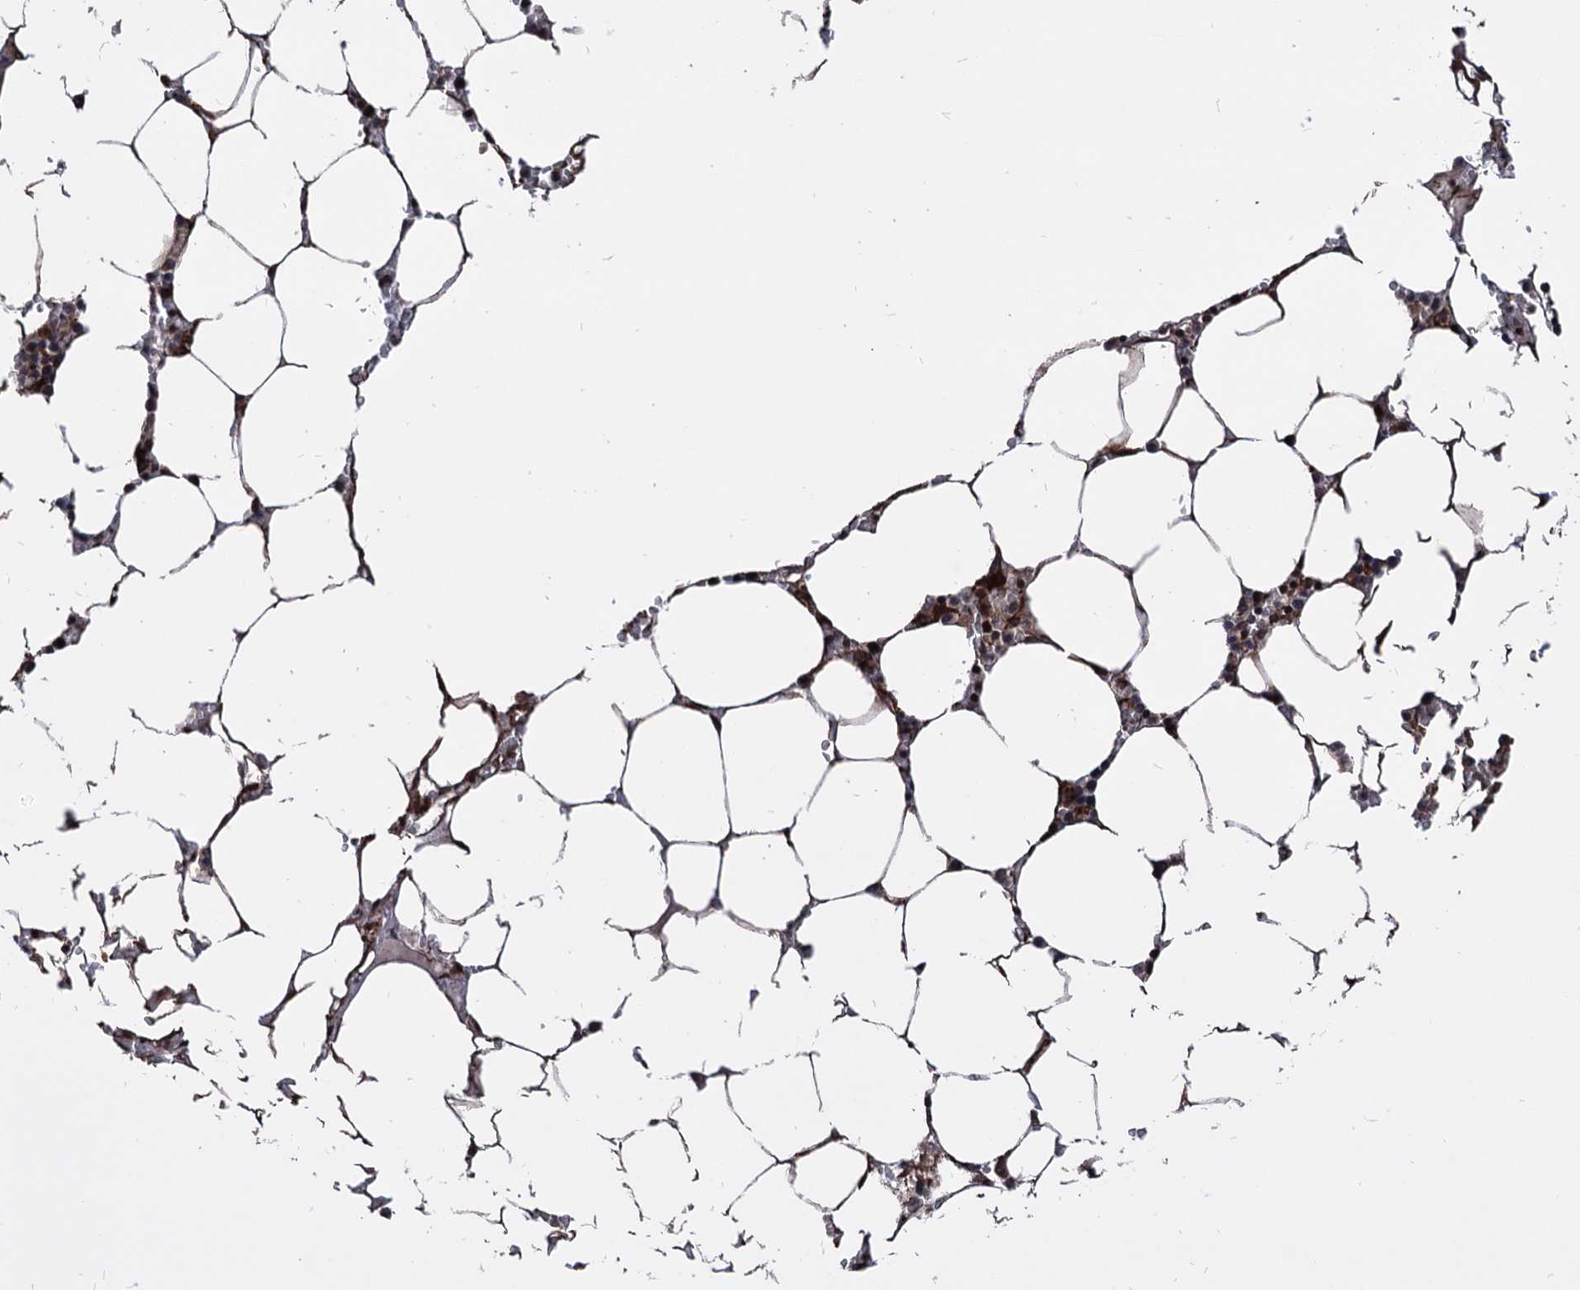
{"staining": {"intensity": "strong", "quantity": "25%-75%", "location": "cytoplasmic/membranous"}, "tissue": "bone marrow", "cell_type": "Hematopoietic cells", "image_type": "normal", "snomed": [{"axis": "morphology", "description": "Normal tissue, NOS"}, {"axis": "topography", "description": "Bone marrow"}], "caption": "Immunohistochemistry (IHC) (DAB (3,3'-diaminobenzidine)) staining of benign human bone marrow reveals strong cytoplasmic/membranous protein positivity in about 25%-75% of hematopoietic cells. Nuclei are stained in blue.", "gene": "ANKRD12", "patient": {"sex": "male", "age": 70}}